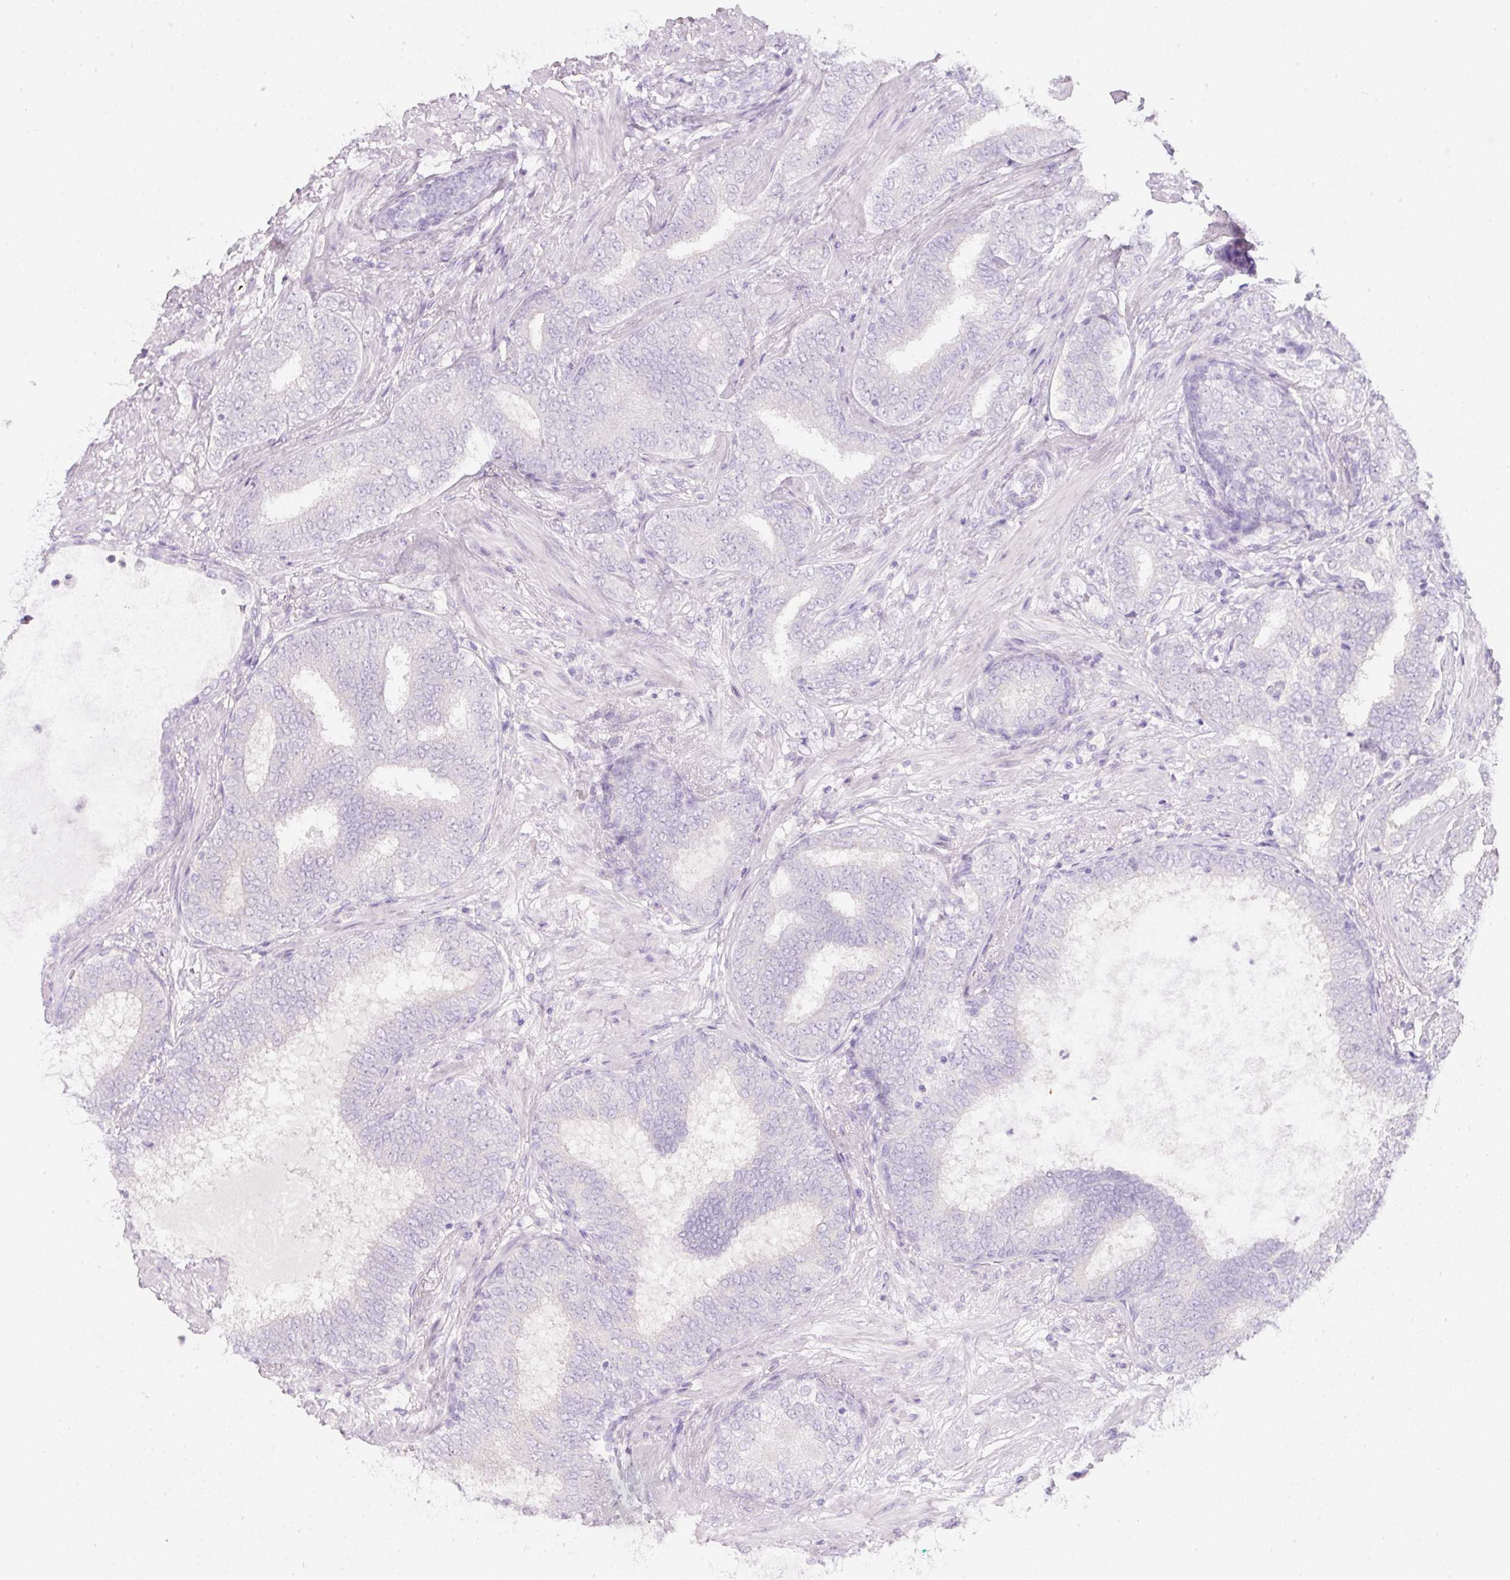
{"staining": {"intensity": "negative", "quantity": "none", "location": "none"}, "tissue": "prostate cancer", "cell_type": "Tumor cells", "image_type": "cancer", "snomed": [{"axis": "morphology", "description": "Adenocarcinoma, High grade"}, {"axis": "topography", "description": "Prostate"}], "caption": "This image is of adenocarcinoma (high-grade) (prostate) stained with IHC to label a protein in brown with the nuclei are counter-stained blue. There is no staining in tumor cells. Brightfield microscopy of immunohistochemistry stained with DAB (brown) and hematoxylin (blue), captured at high magnification.", "gene": "SLC2A2", "patient": {"sex": "male", "age": 72}}